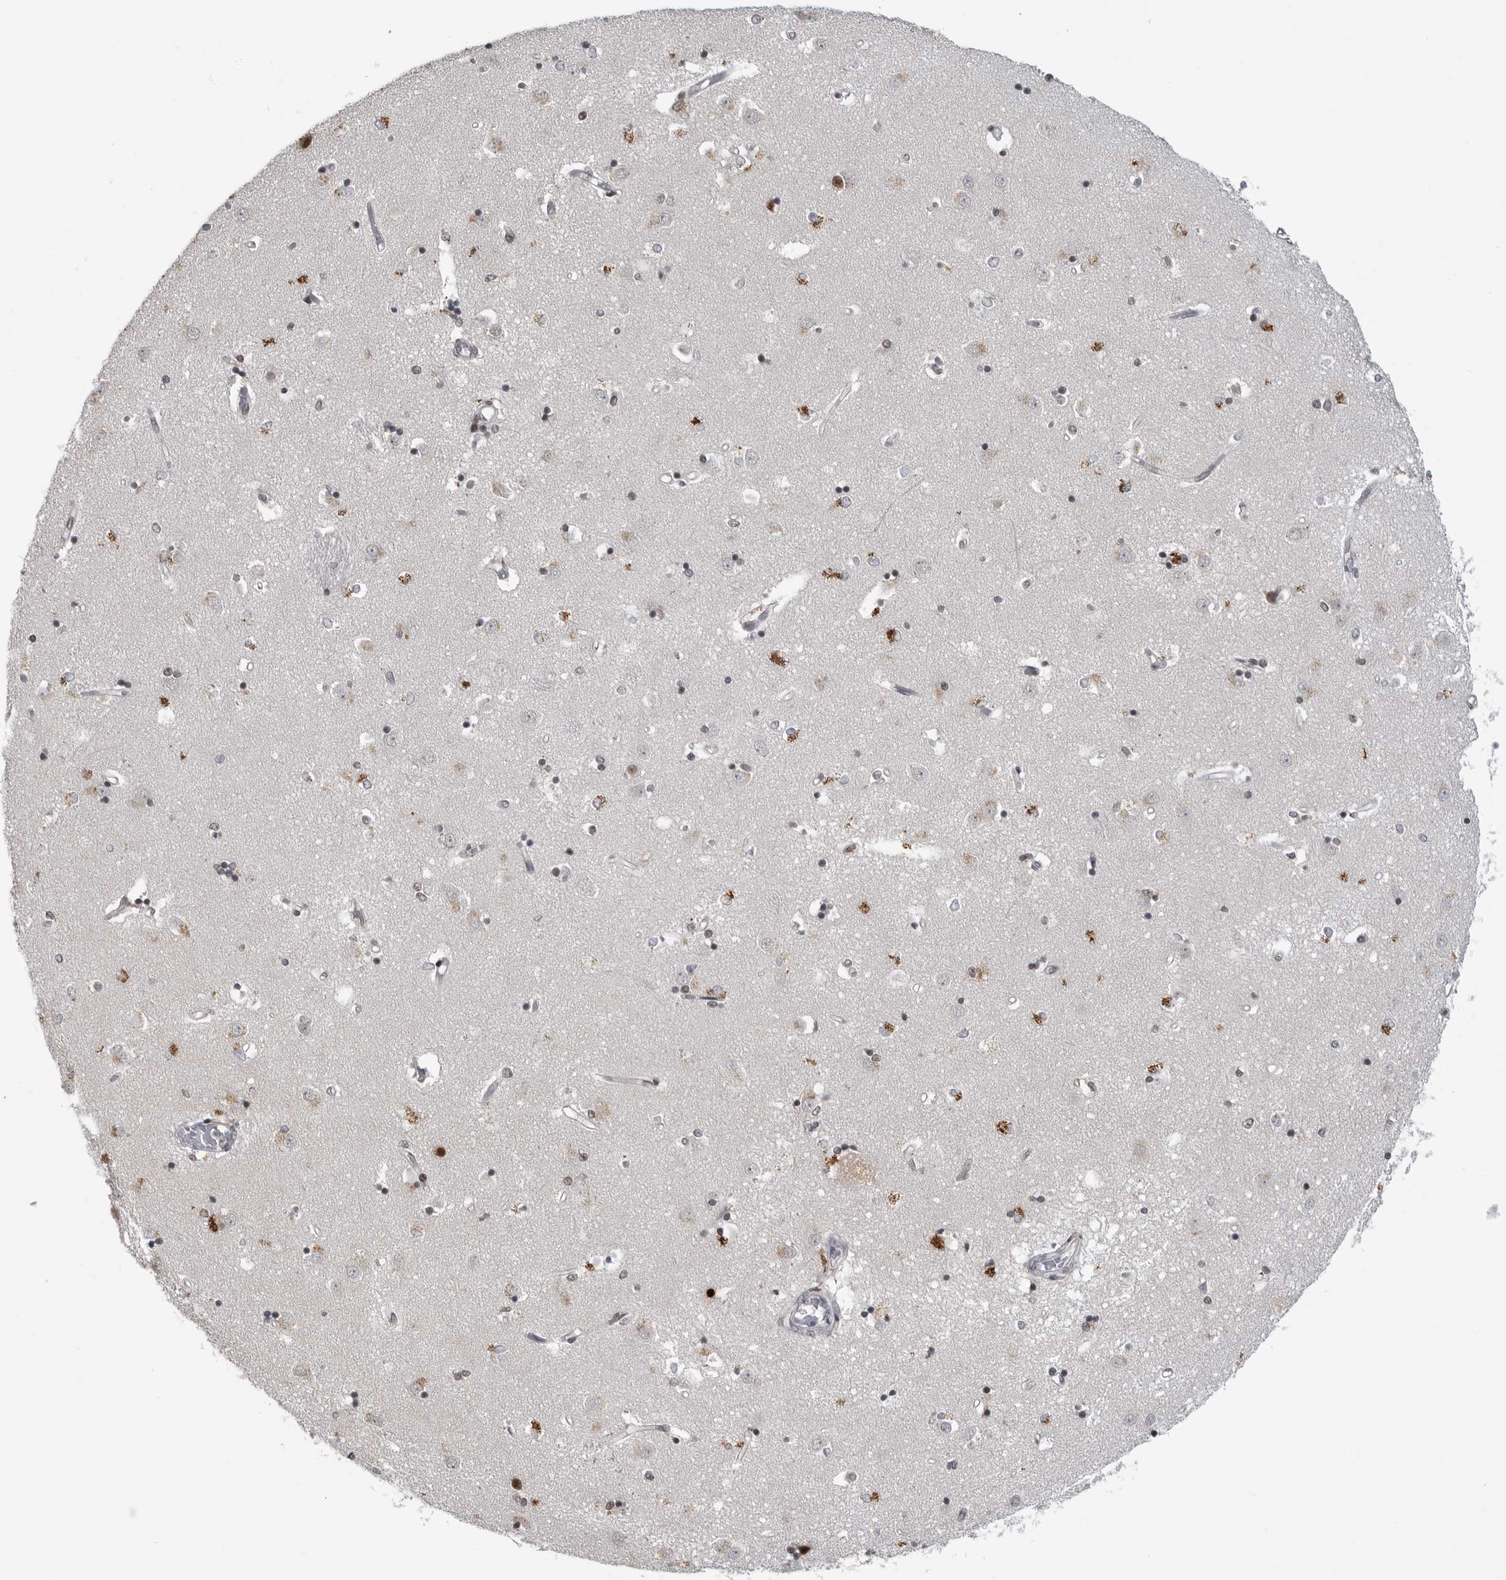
{"staining": {"intensity": "strong", "quantity": "<25%", "location": "nuclear"}, "tissue": "caudate", "cell_type": "Glial cells", "image_type": "normal", "snomed": [{"axis": "morphology", "description": "Normal tissue, NOS"}, {"axis": "topography", "description": "Lateral ventricle wall"}], "caption": "A brown stain highlights strong nuclear staining of a protein in glial cells of benign caudate. Nuclei are stained in blue.", "gene": "C8orf58", "patient": {"sex": "male", "age": 45}}